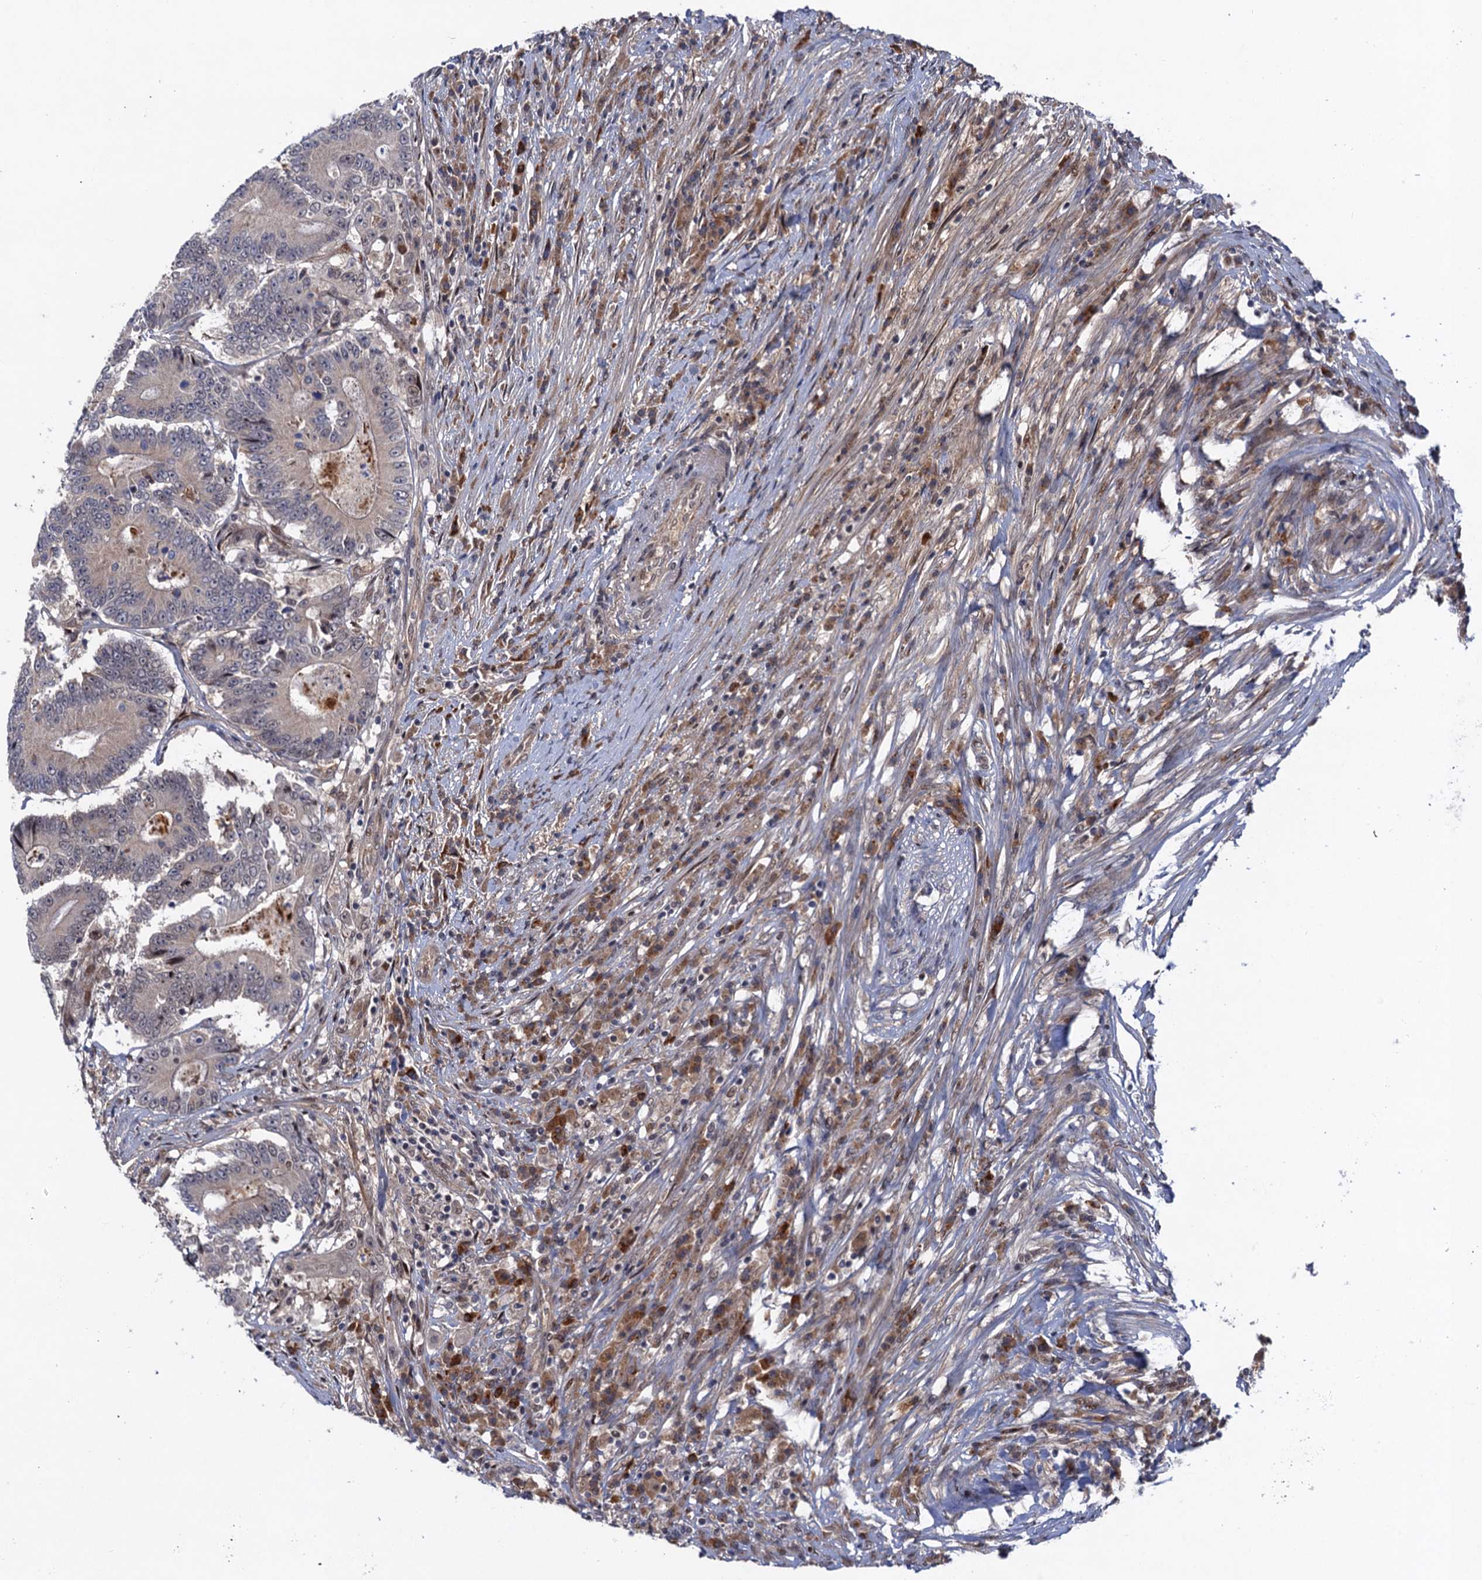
{"staining": {"intensity": "negative", "quantity": "none", "location": "none"}, "tissue": "colorectal cancer", "cell_type": "Tumor cells", "image_type": "cancer", "snomed": [{"axis": "morphology", "description": "Adenocarcinoma, NOS"}, {"axis": "topography", "description": "Colon"}], "caption": "A high-resolution image shows IHC staining of colorectal cancer, which demonstrates no significant positivity in tumor cells.", "gene": "NEK8", "patient": {"sex": "male", "age": 83}}